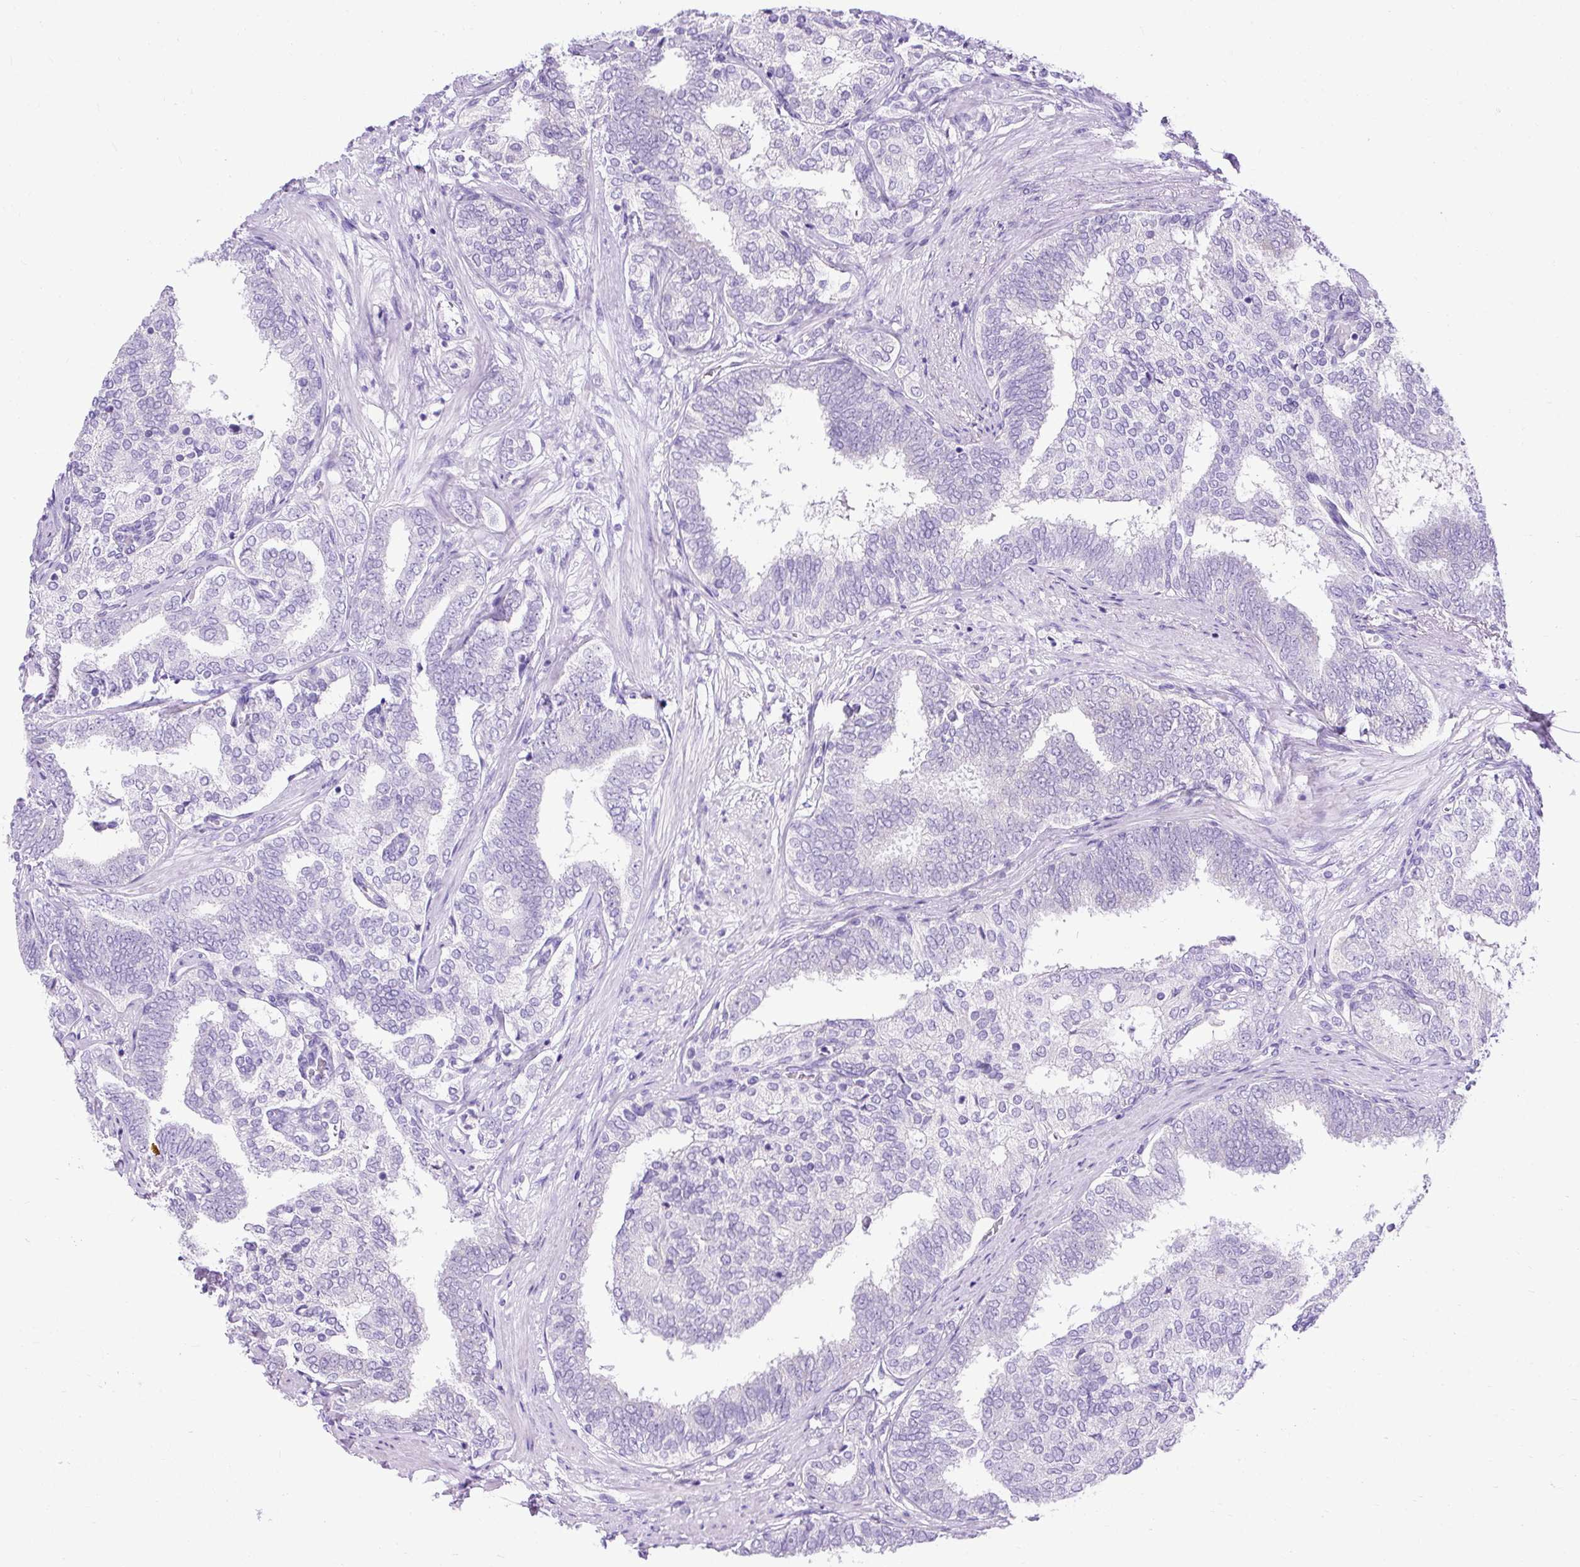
{"staining": {"intensity": "negative", "quantity": "none", "location": "none"}, "tissue": "prostate cancer", "cell_type": "Tumor cells", "image_type": "cancer", "snomed": [{"axis": "morphology", "description": "Adenocarcinoma, High grade"}, {"axis": "topography", "description": "Prostate"}], "caption": "Micrograph shows no significant protein staining in tumor cells of high-grade adenocarcinoma (prostate).", "gene": "KRT12", "patient": {"sex": "male", "age": 72}}